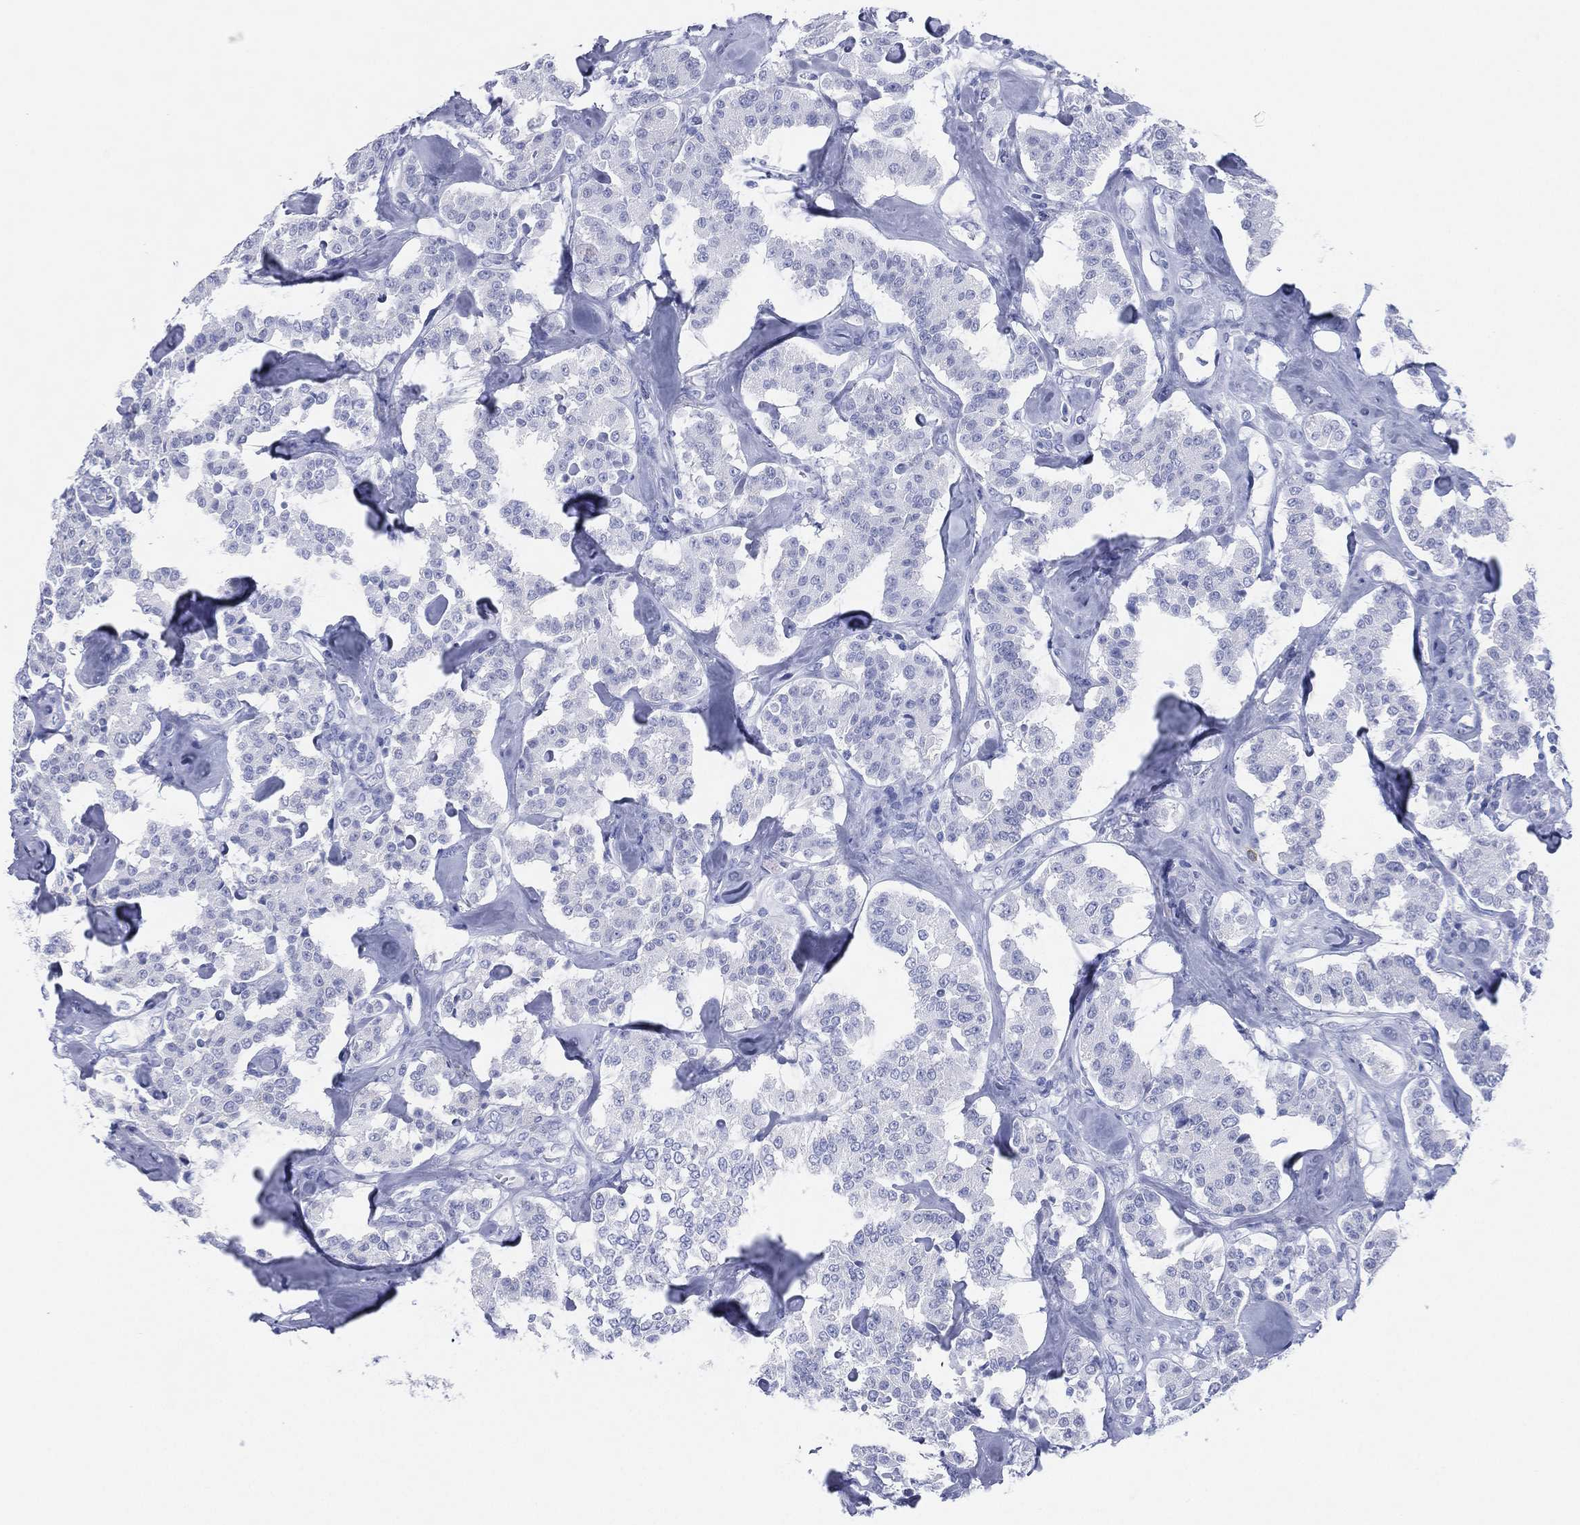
{"staining": {"intensity": "negative", "quantity": "none", "location": "none"}, "tissue": "carcinoid", "cell_type": "Tumor cells", "image_type": "cancer", "snomed": [{"axis": "morphology", "description": "Carcinoid, malignant, NOS"}, {"axis": "topography", "description": "Pancreas"}], "caption": "This is an immunohistochemistry photomicrograph of malignant carcinoid. There is no positivity in tumor cells.", "gene": "CD79A", "patient": {"sex": "male", "age": 41}}